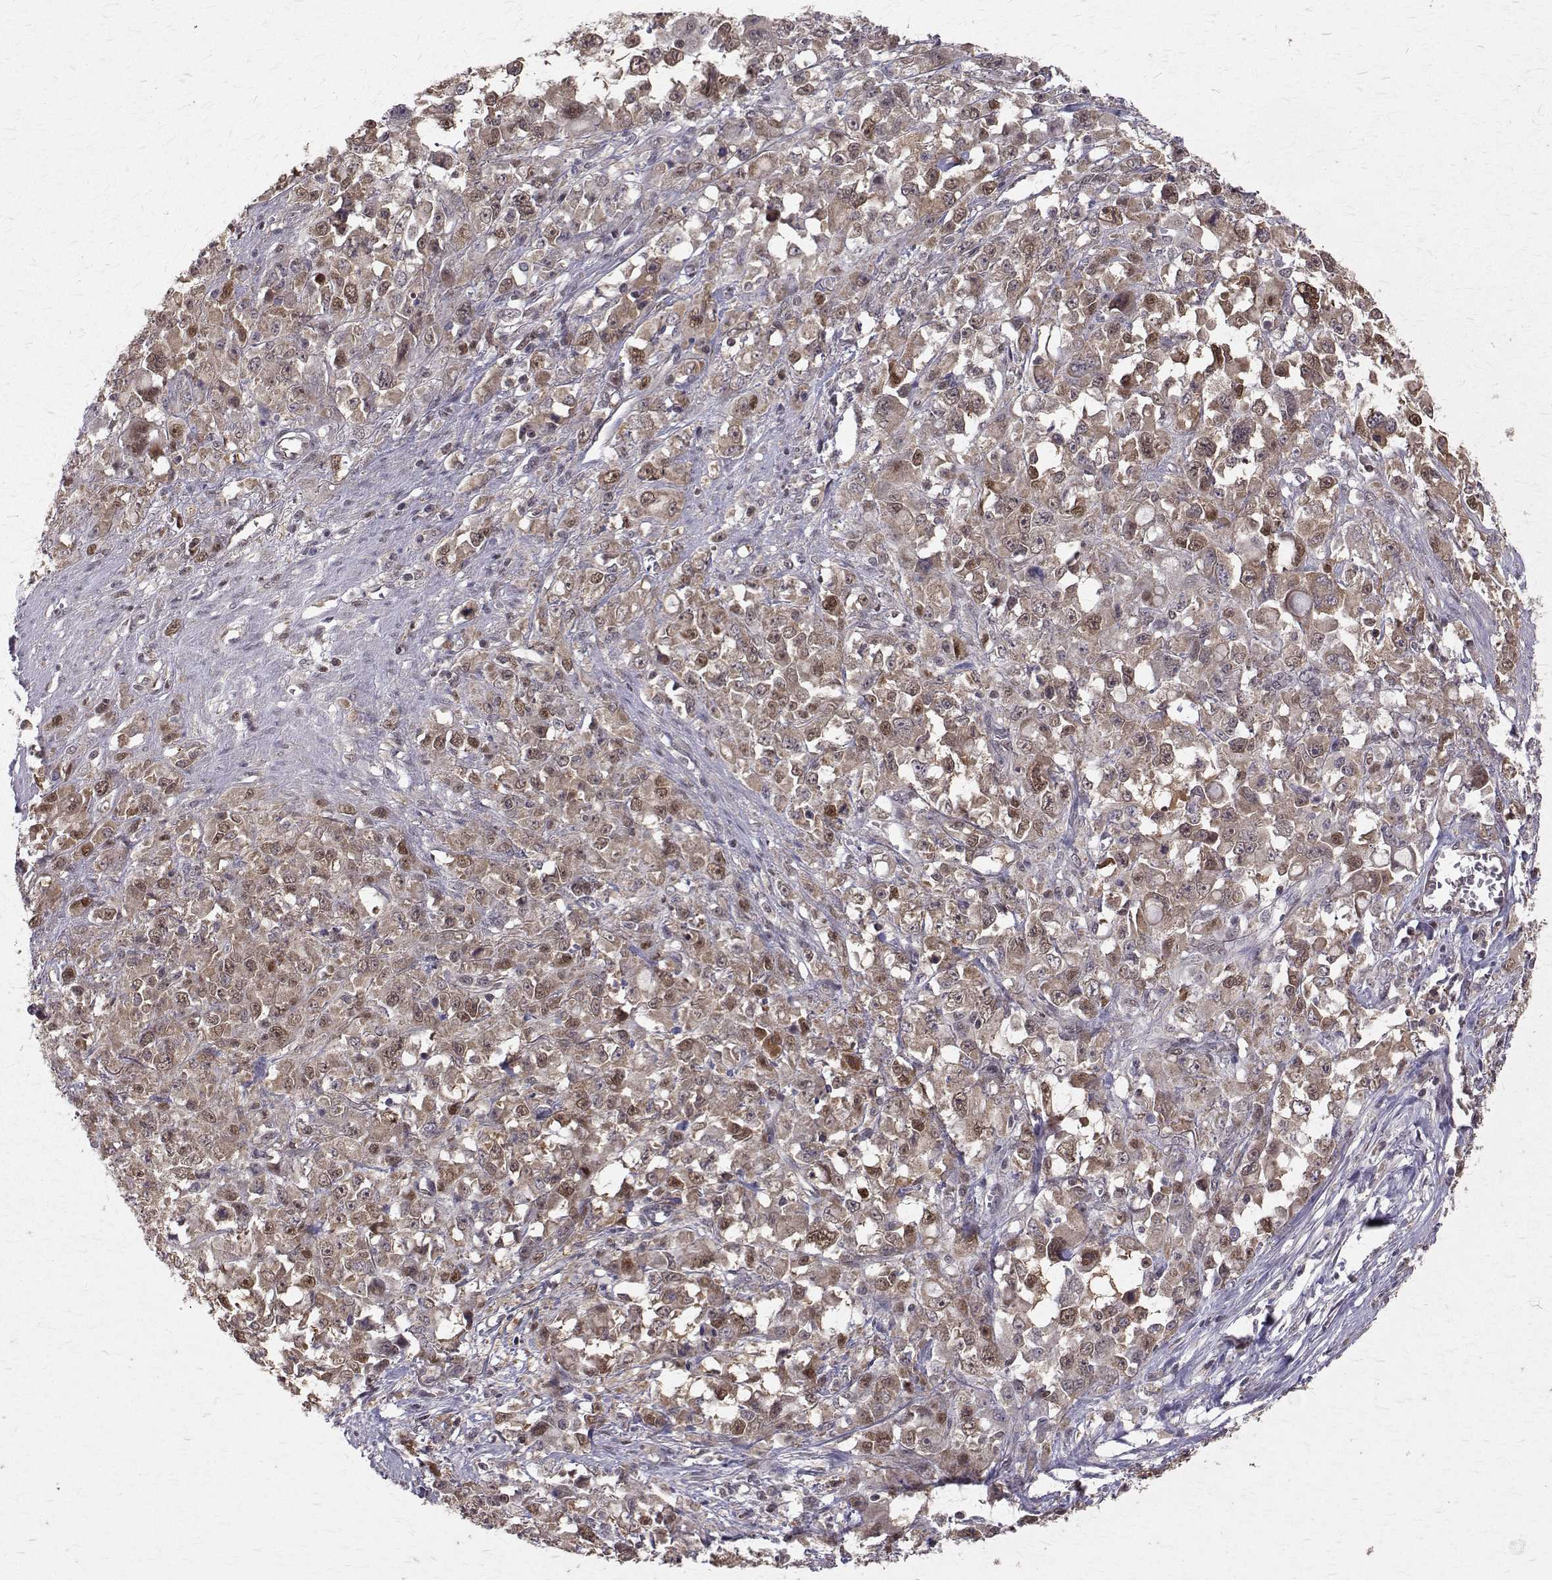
{"staining": {"intensity": "weak", "quantity": ">75%", "location": "cytoplasmic/membranous,nuclear"}, "tissue": "stomach cancer", "cell_type": "Tumor cells", "image_type": "cancer", "snomed": [{"axis": "morphology", "description": "Adenocarcinoma, NOS"}, {"axis": "topography", "description": "Stomach"}], "caption": "High-magnification brightfield microscopy of adenocarcinoma (stomach) stained with DAB (brown) and counterstained with hematoxylin (blue). tumor cells exhibit weak cytoplasmic/membranous and nuclear staining is appreciated in approximately>75% of cells.", "gene": "NIF3L1", "patient": {"sex": "female", "age": 76}}